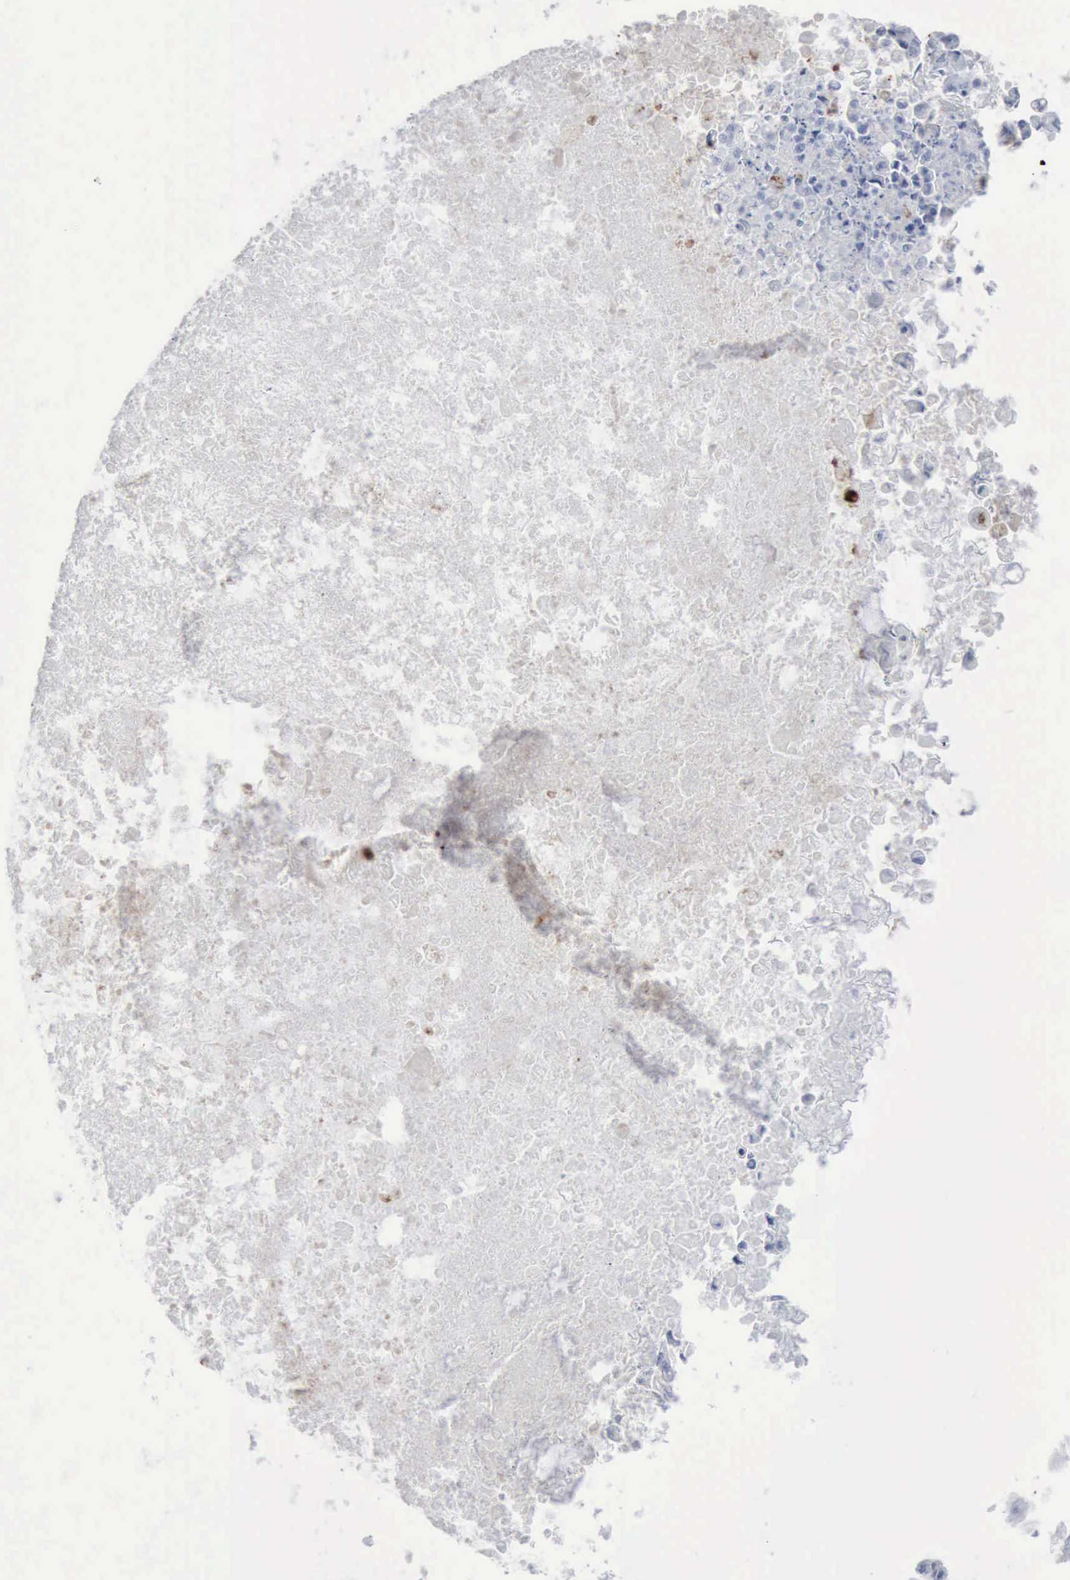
{"staining": {"intensity": "negative", "quantity": "none", "location": "none"}, "tissue": "ovarian cancer", "cell_type": "Tumor cells", "image_type": "cancer", "snomed": [{"axis": "morphology", "description": "Cystadenocarcinoma, mucinous, NOS"}, {"axis": "topography", "description": "Ovary"}], "caption": "Protein analysis of mucinous cystadenocarcinoma (ovarian) demonstrates no significant staining in tumor cells.", "gene": "C4BPA", "patient": {"sex": "female", "age": 37}}